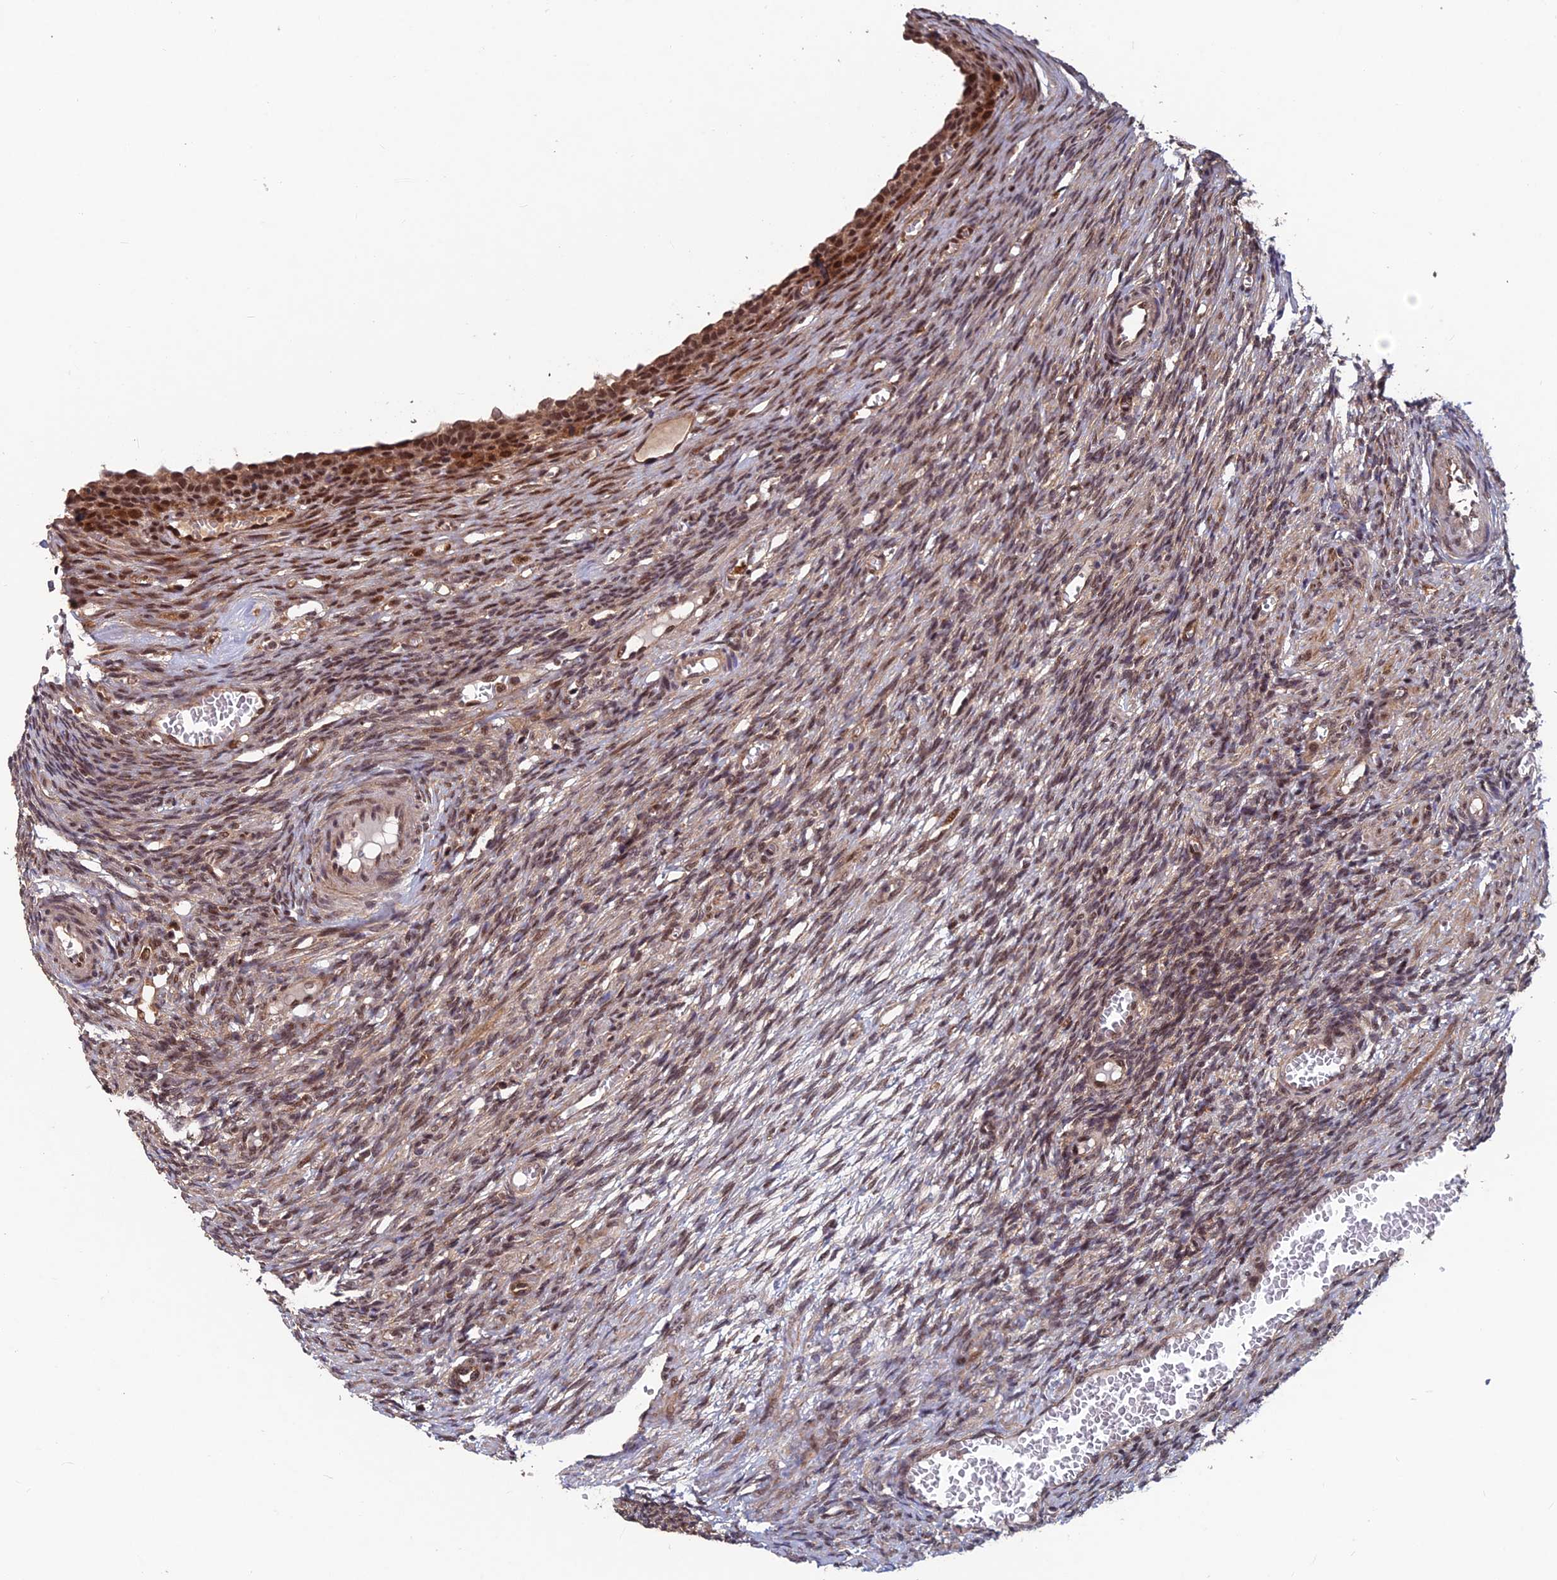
{"staining": {"intensity": "moderate", "quantity": ">75%", "location": "nuclear"}, "tissue": "ovary", "cell_type": "Follicle cells", "image_type": "normal", "snomed": [{"axis": "morphology", "description": "Normal tissue, NOS"}, {"axis": "topography", "description": "Ovary"}], "caption": "An image of ovary stained for a protein shows moderate nuclear brown staining in follicle cells. (DAB = brown stain, brightfield microscopy at high magnification).", "gene": "FAM53C", "patient": {"sex": "female", "age": 27}}